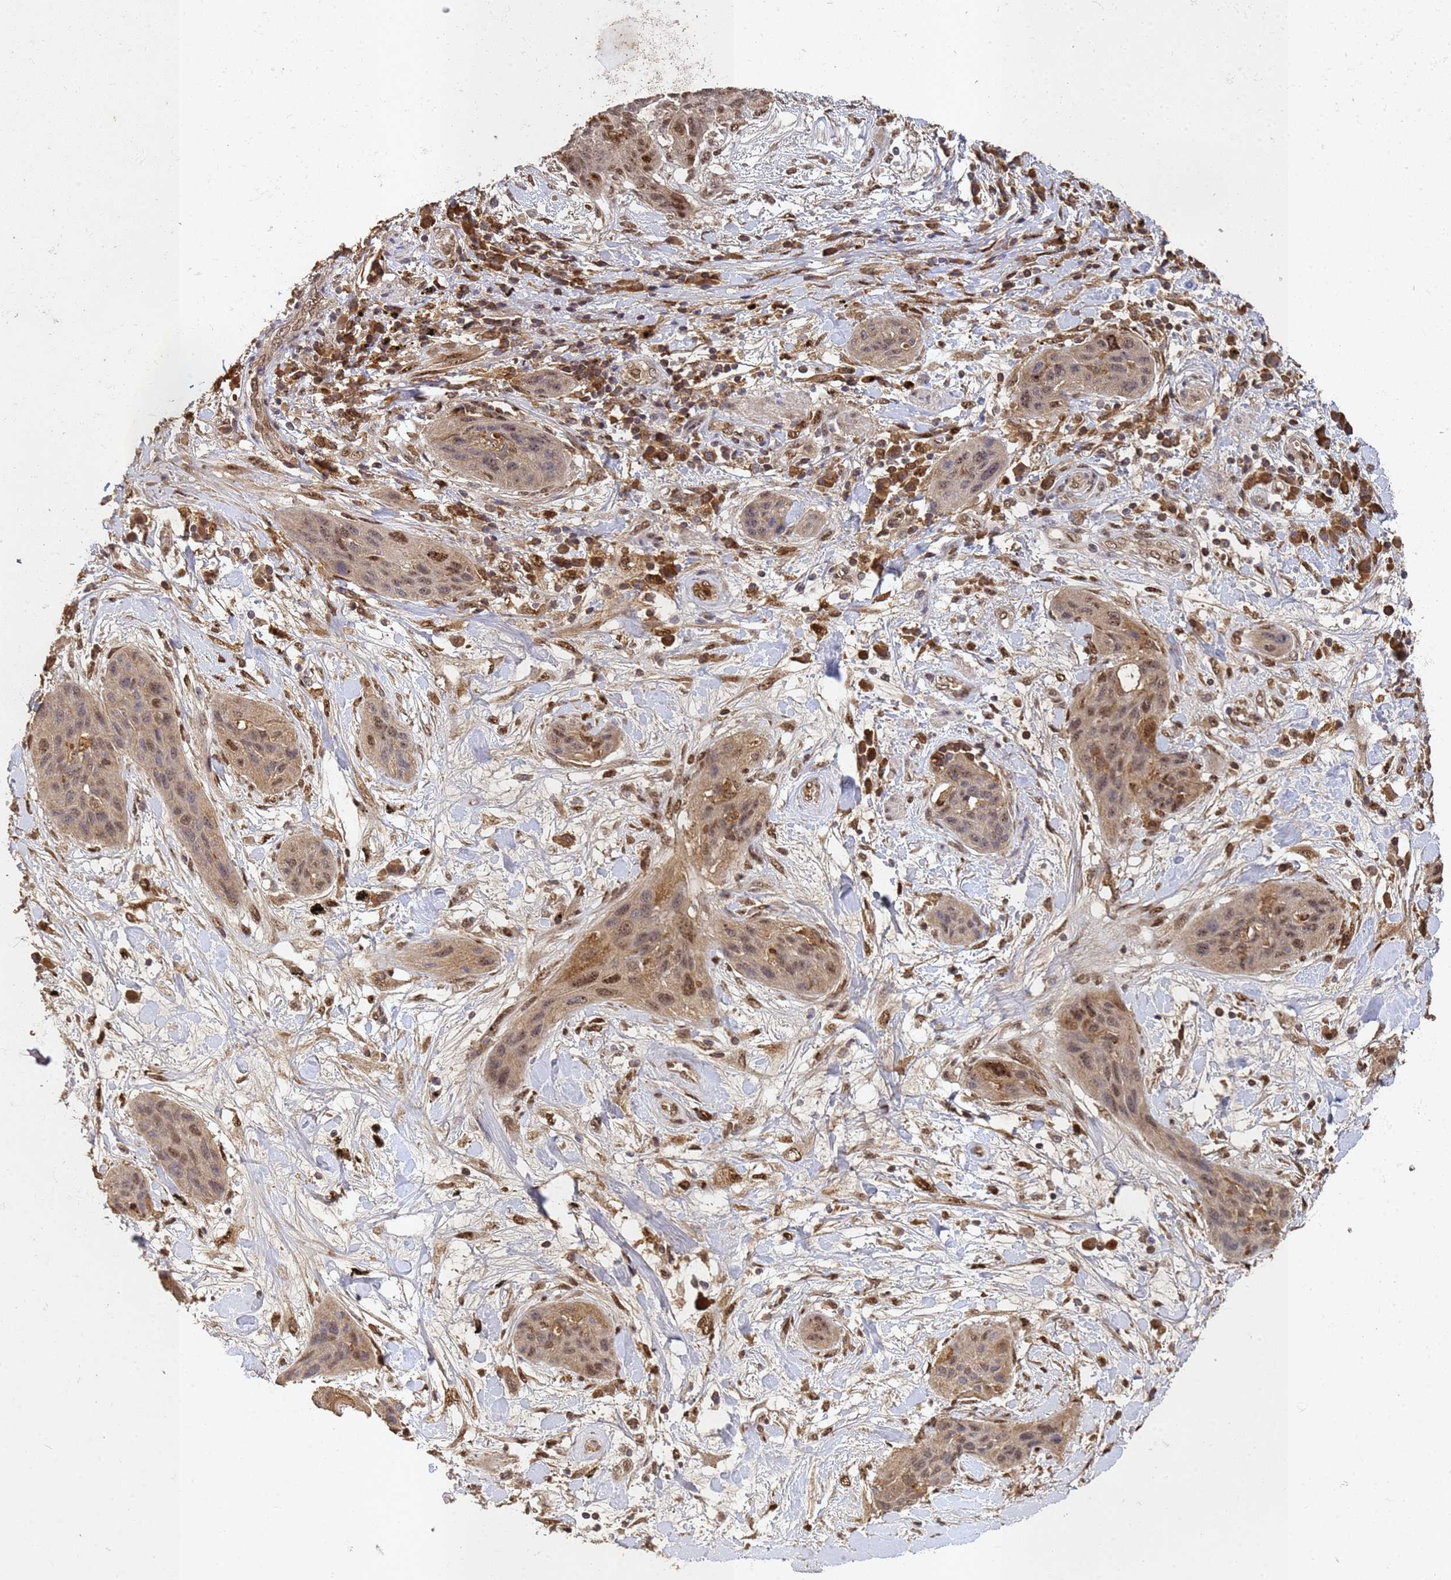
{"staining": {"intensity": "moderate", "quantity": "25%-75%", "location": "nuclear"}, "tissue": "lung cancer", "cell_type": "Tumor cells", "image_type": "cancer", "snomed": [{"axis": "morphology", "description": "Squamous cell carcinoma, NOS"}, {"axis": "topography", "description": "Lung"}], "caption": "Protein positivity by IHC demonstrates moderate nuclear positivity in about 25%-75% of tumor cells in lung squamous cell carcinoma.", "gene": "SECISBP2", "patient": {"sex": "female", "age": 70}}